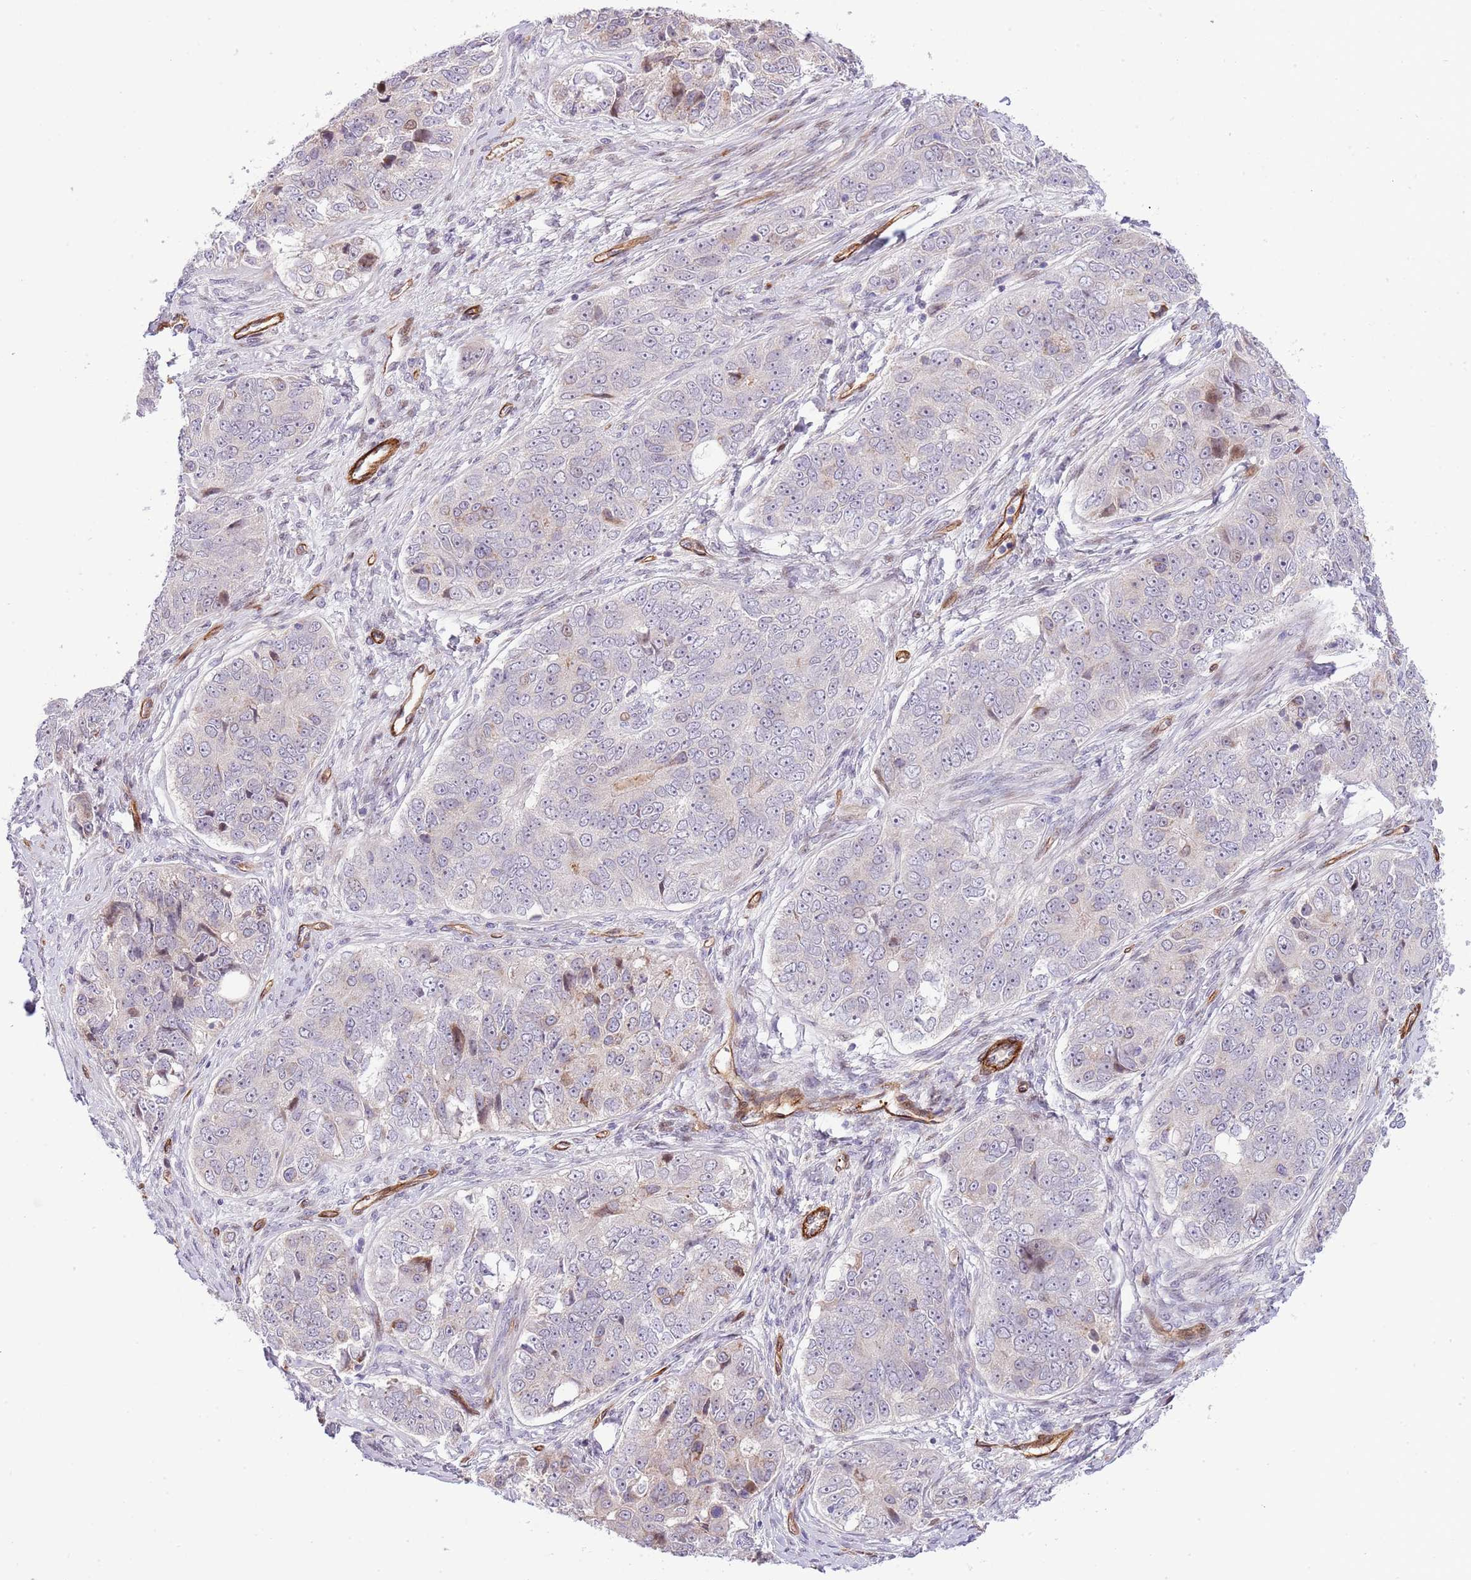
{"staining": {"intensity": "weak", "quantity": "<25%", "location": "cytoplasmic/membranous"}, "tissue": "ovarian cancer", "cell_type": "Tumor cells", "image_type": "cancer", "snomed": [{"axis": "morphology", "description": "Carcinoma, endometroid"}, {"axis": "topography", "description": "Ovary"}], "caption": "This is an immunohistochemistry photomicrograph of ovarian cancer (endometroid carcinoma). There is no staining in tumor cells.", "gene": "NEK3", "patient": {"sex": "female", "age": 51}}